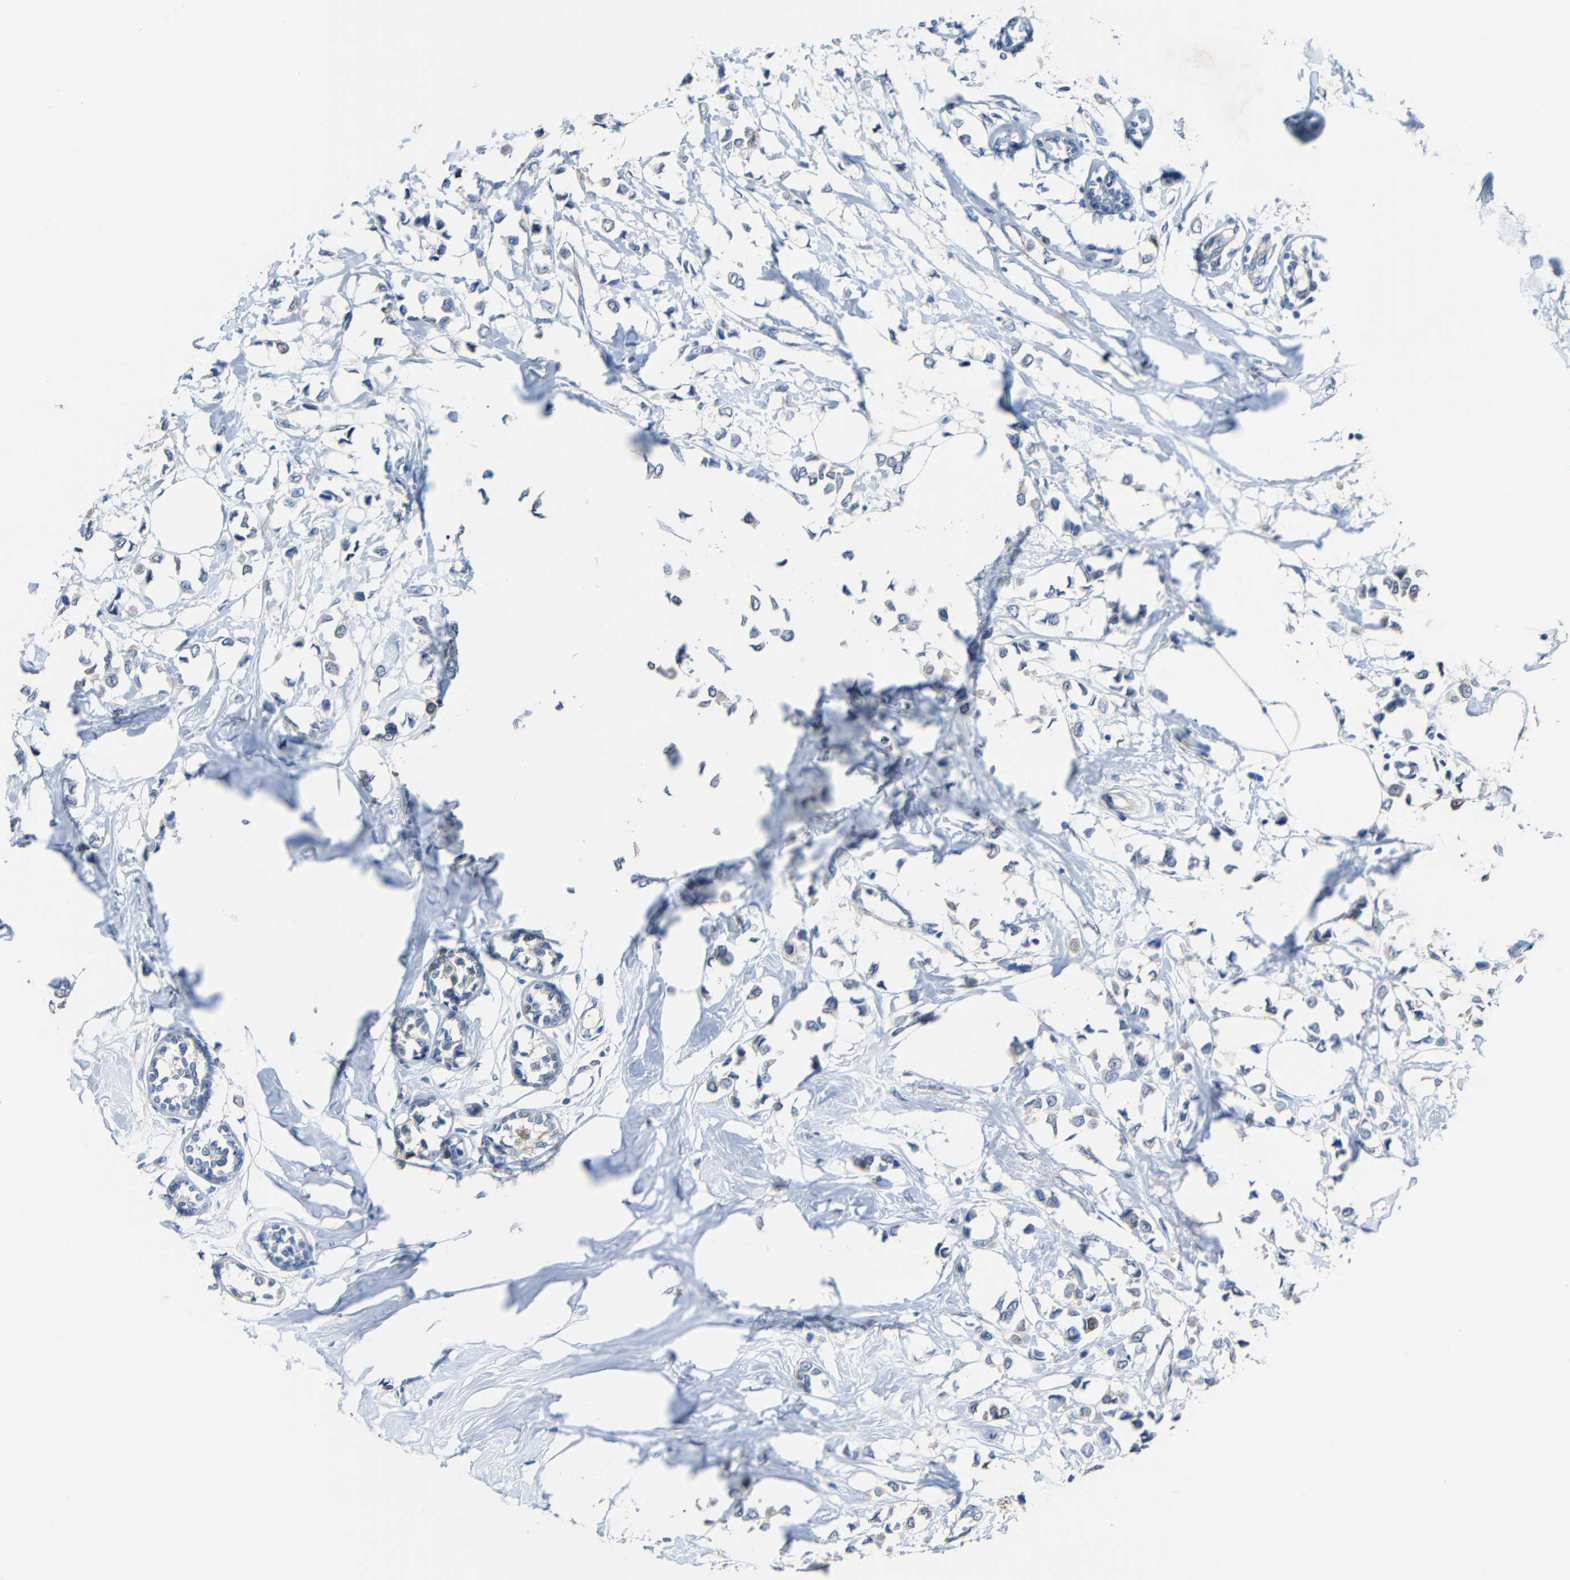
{"staining": {"intensity": "negative", "quantity": "none", "location": "none"}, "tissue": "breast cancer", "cell_type": "Tumor cells", "image_type": "cancer", "snomed": [{"axis": "morphology", "description": "Lobular carcinoma"}, {"axis": "topography", "description": "Breast"}], "caption": "Immunohistochemistry (IHC) micrograph of neoplastic tissue: human breast cancer (lobular carcinoma) stained with DAB displays no significant protein positivity in tumor cells. (DAB (3,3'-diaminobenzidine) immunohistochemistry visualized using brightfield microscopy, high magnification).", "gene": "STBD1", "patient": {"sex": "female", "age": 51}}